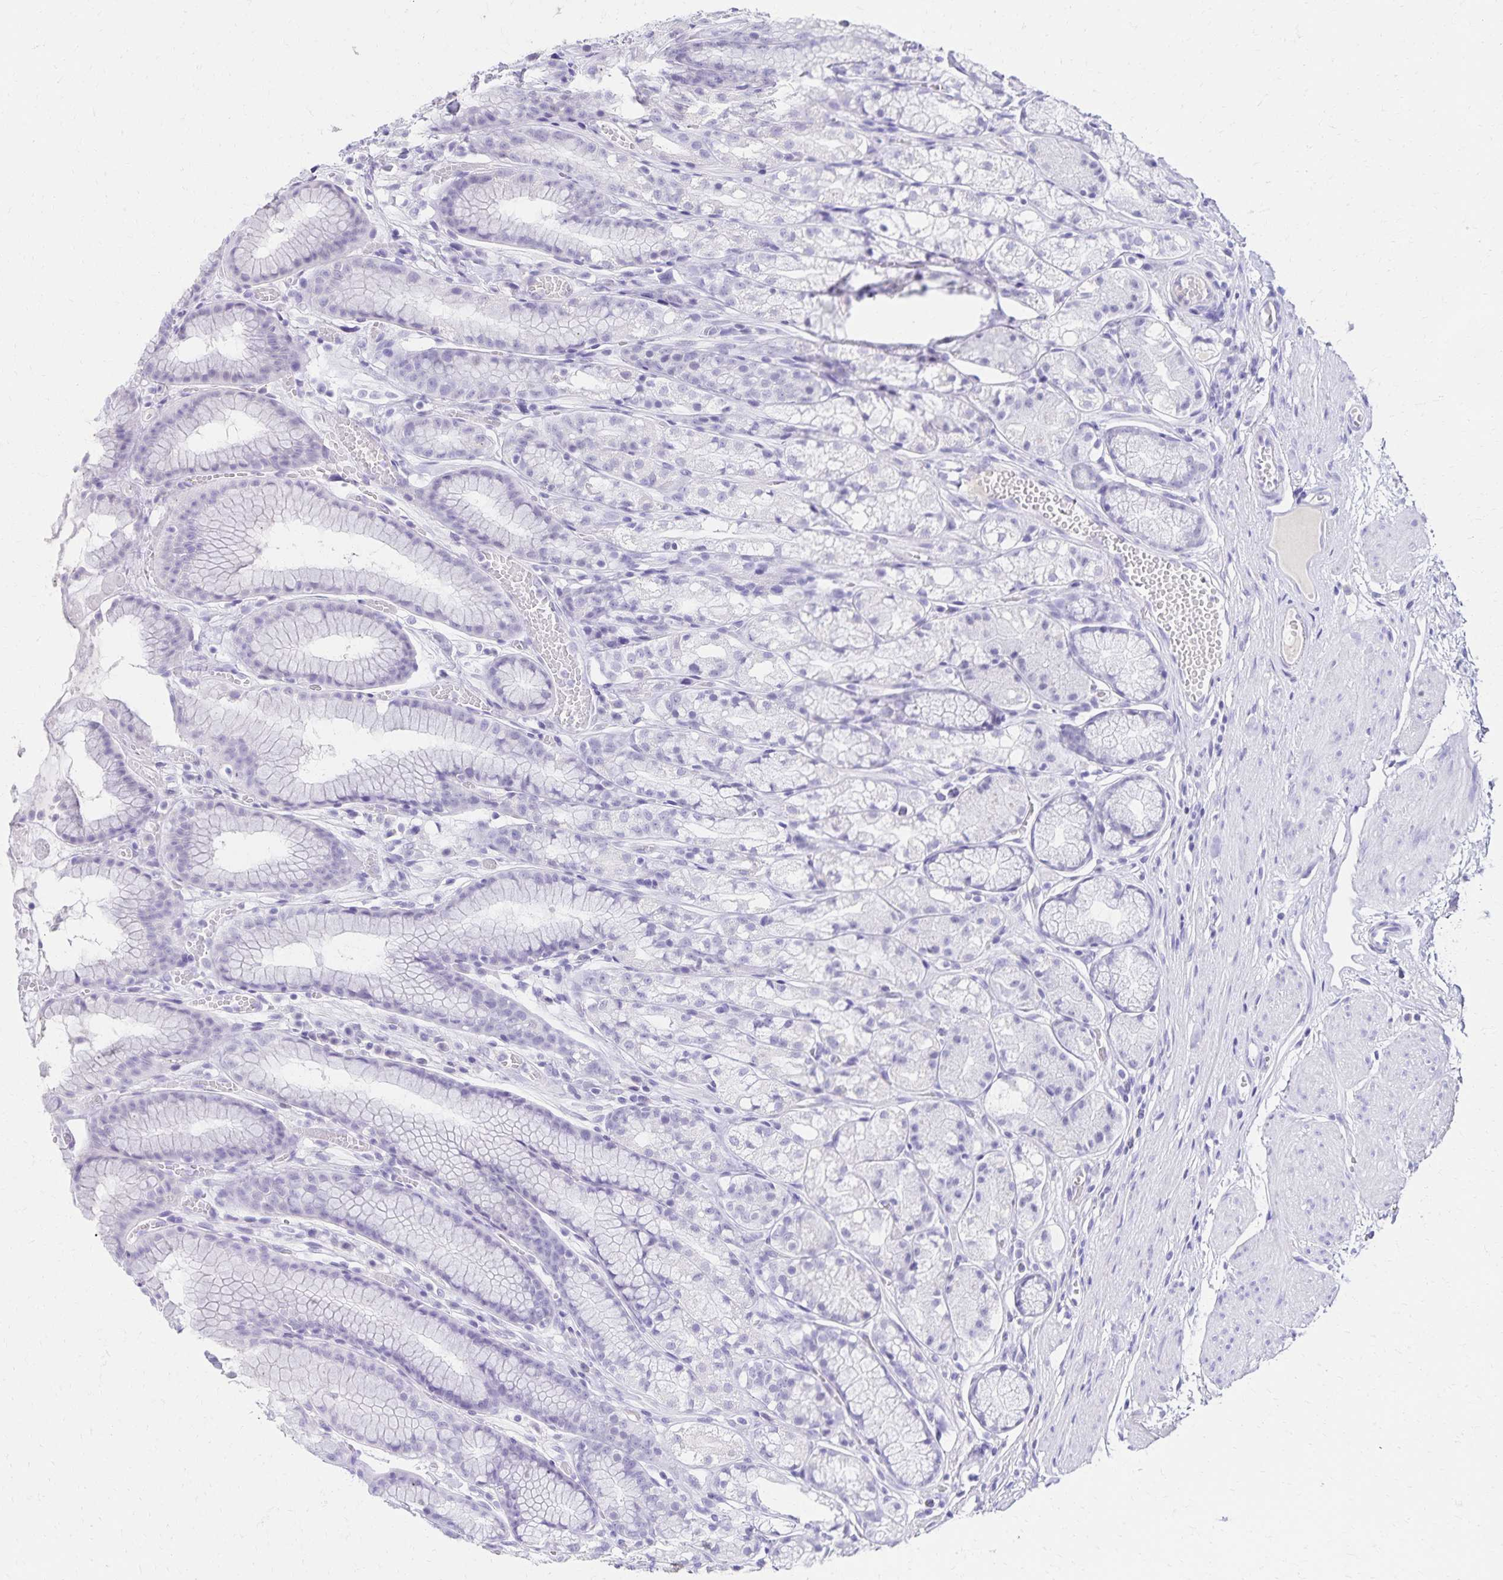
{"staining": {"intensity": "negative", "quantity": "none", "location": "none"}, "tissue": "stomach", "cell_type": "Glandular cells", "image_type": "normal", "snomed": [{"axis": "morphology", "description": "Normal tissue, NOS"}, {"axis": "topography", "description": "Smooth muscle"}, {"axis": "topography", "description": "Stomach"}], "caption": "Glandular cells are negative for protein expression in normal human stomach.", "gene": "FAM166C", "patient": {"sex": "male", "age": 70}}